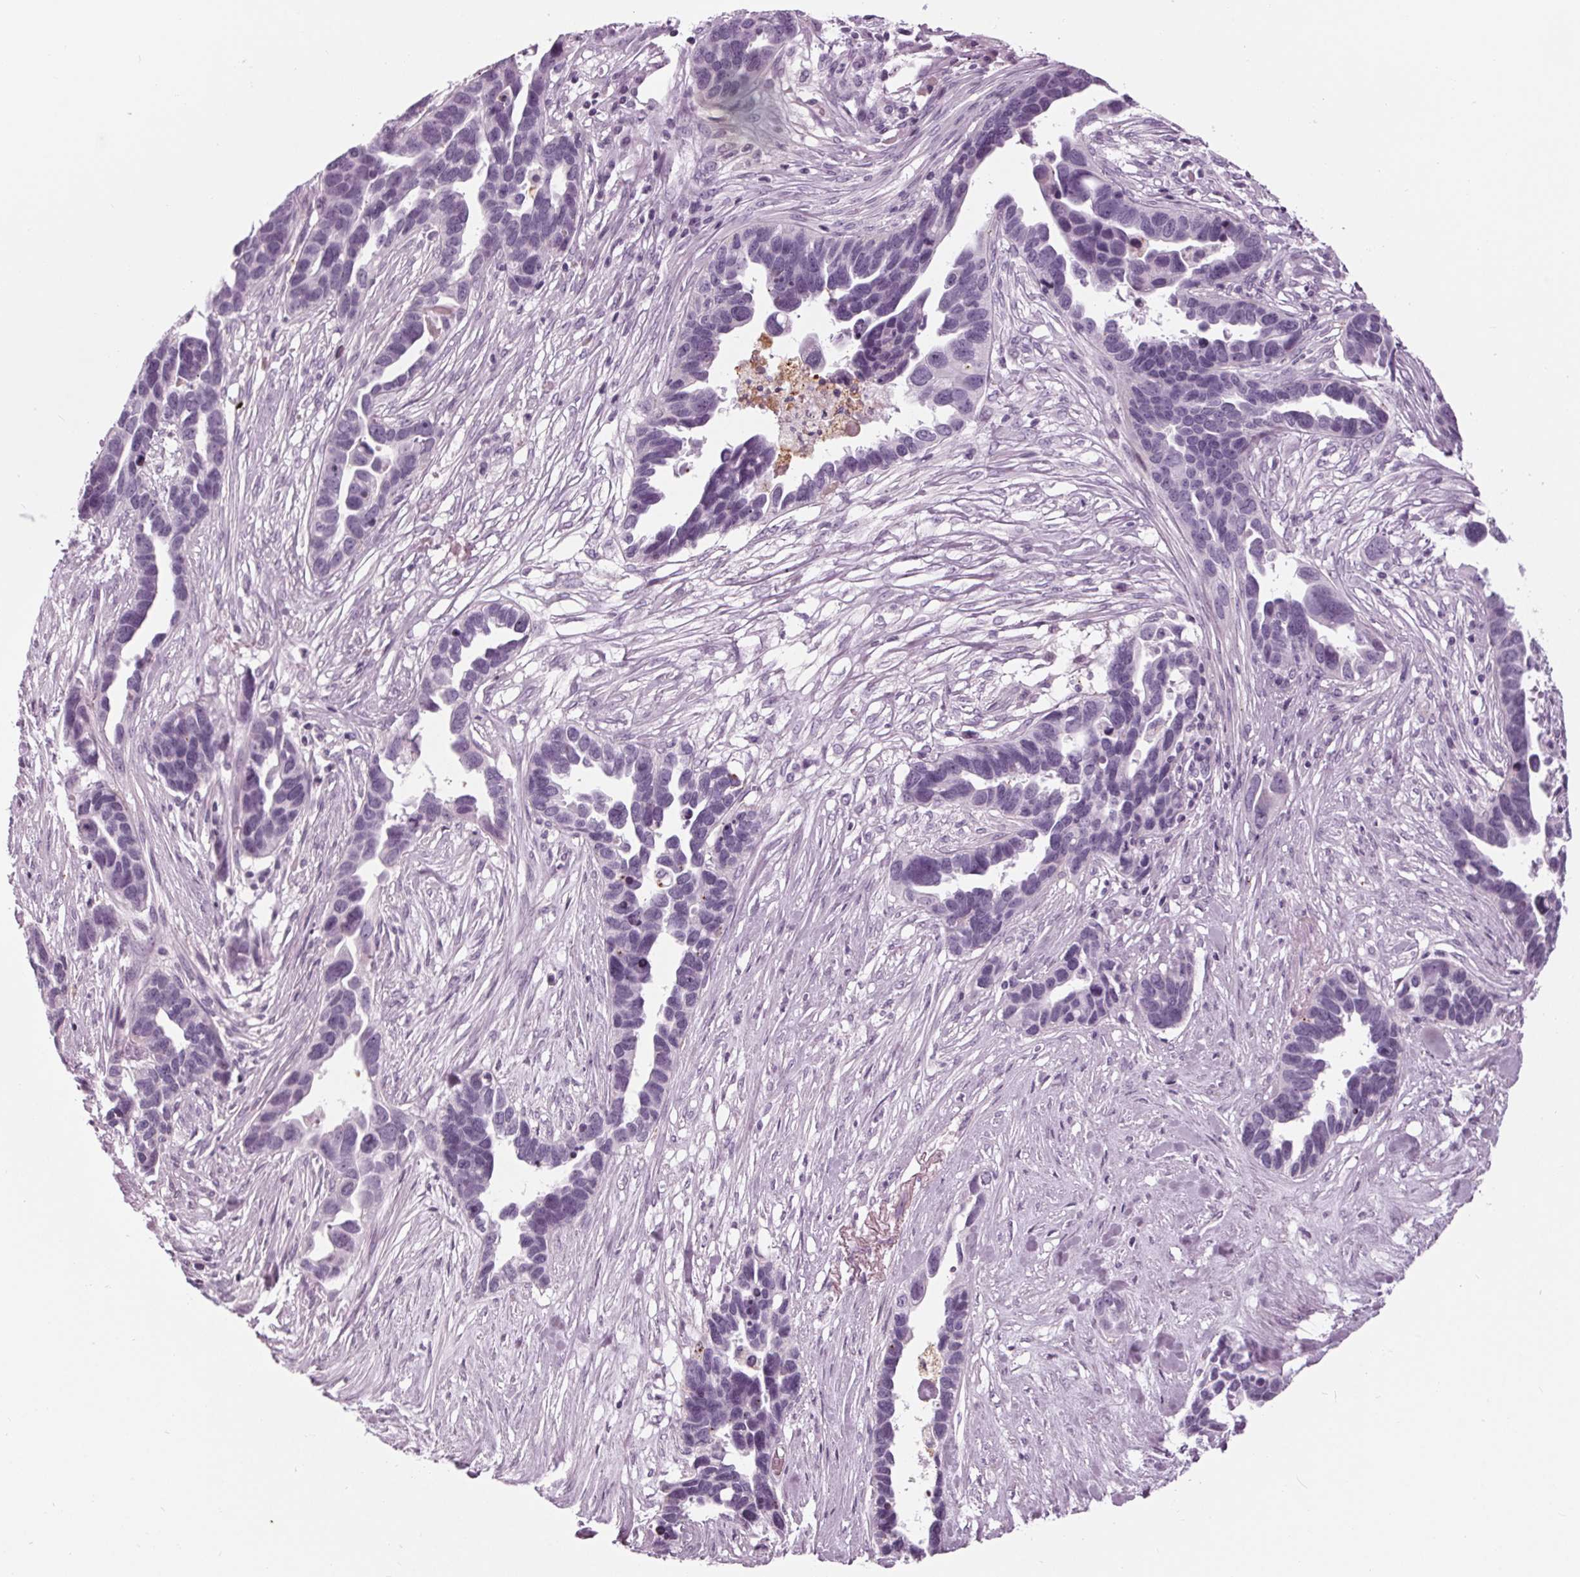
{"staining": {"intensity": "negative", "quantity": "none", "location": "none"}, "tissue": "ovarian cancer", "cell_type": "Tumor cells", "image_type": "cancer", "snomed": [{"axis": "morphology", "description": "Cystadenocarcinoma, serous, NOS"}, {"axis": "topography", "description": "Ovary"}], "caption": "The image displays no staining of tumor cells in ovarian serous cystadenocarcinoma.", "gene": "CYP3A43", "patient": {"sex": "female", "age": 54}}